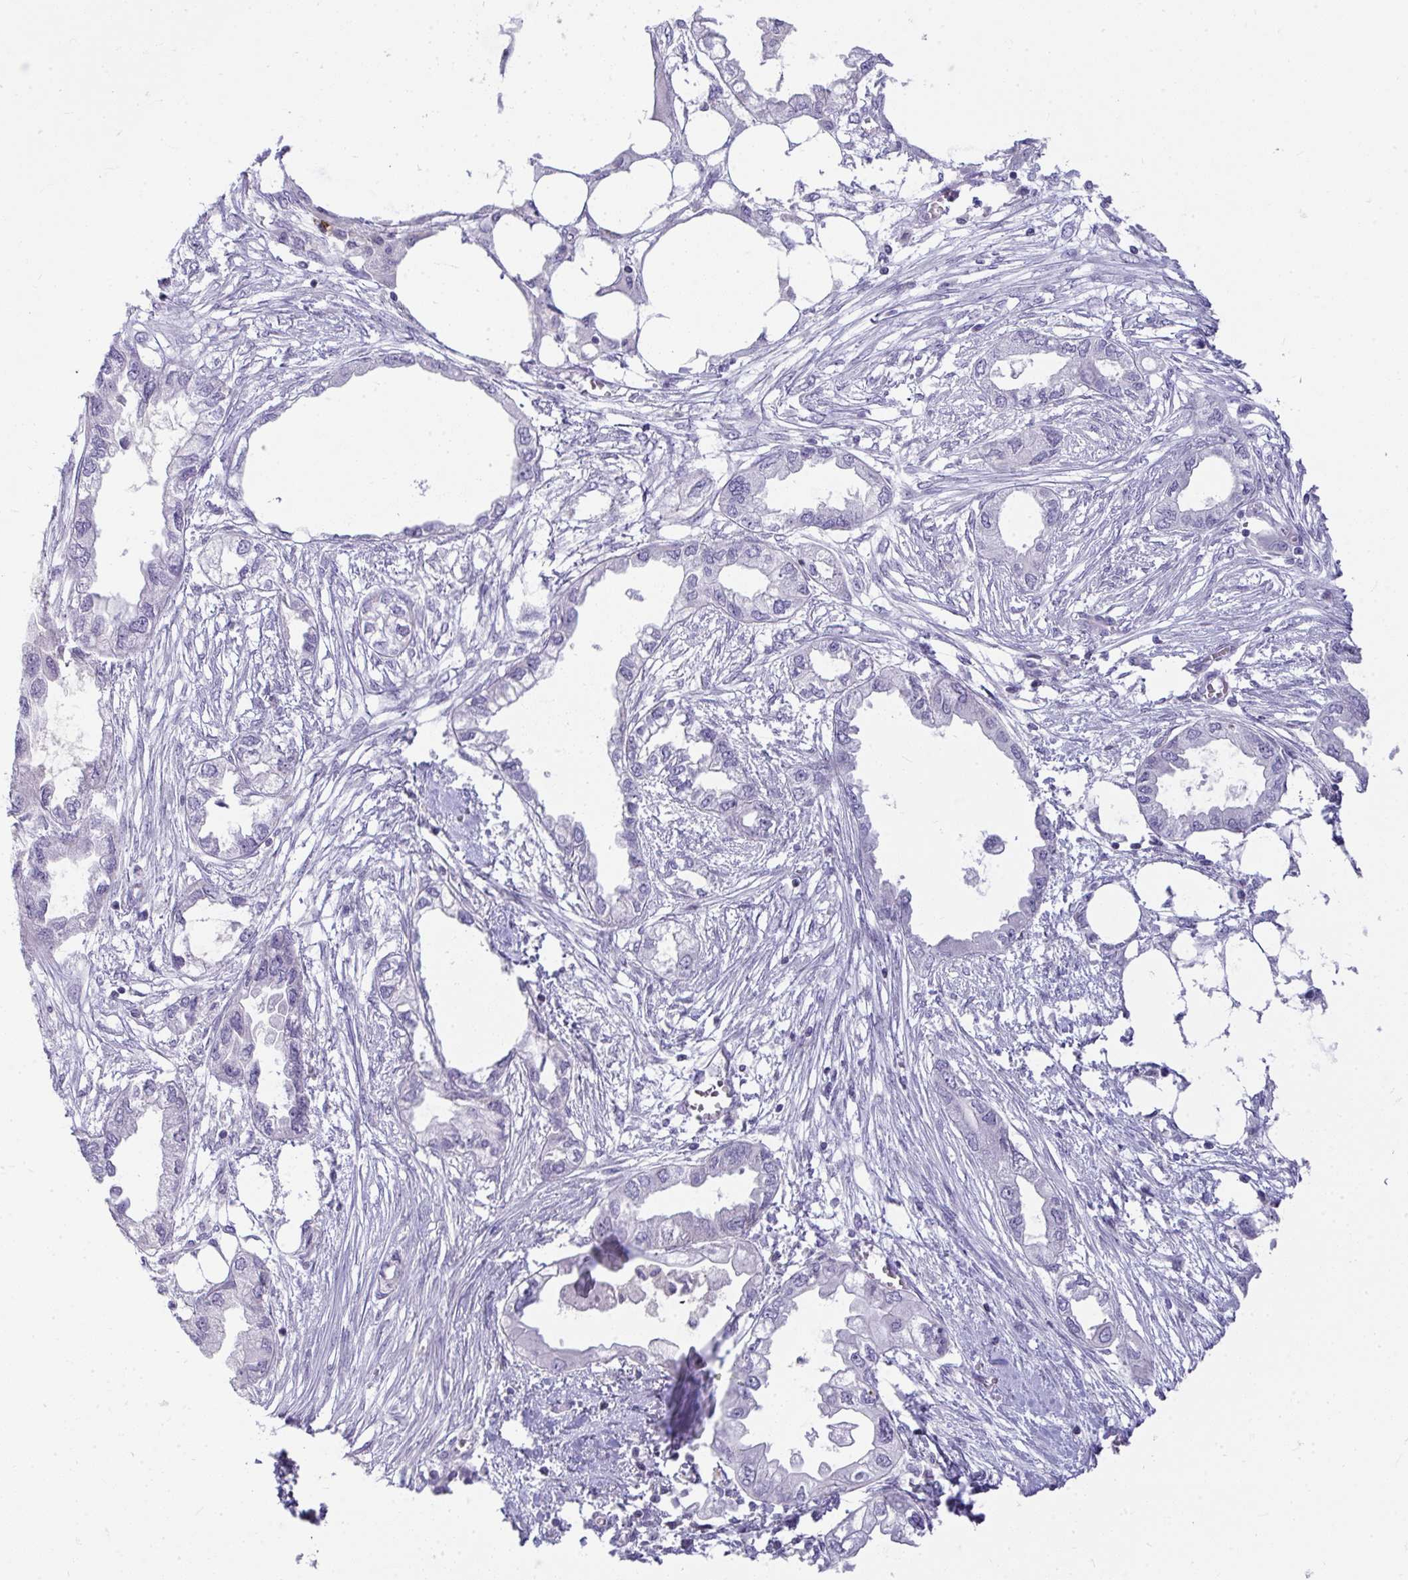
{"staining": {"intensity": "negative", "quantity": "none", "location": "none"}, "tissue": "endometrial cancer", "cell_type": "Tumor cells", "image_type": "cancer", "snomed": [{"axis": "morphology", "description": "Adenocarcinoma, NOS"}, {"axis": "morphology", "description": "Adenocarcinoma, metastatic, NOS"}, {"axis": "topography", "description": "Adipose tissue"}, {"axis": "topography", "description": "Endometrium"}], "caption": "Endometrial cancer was stained to show a protein in brown. There is no significant expression in tumor cells.", "gene": "VPS4B", "patient": {"sex": "female", "age": 67}}